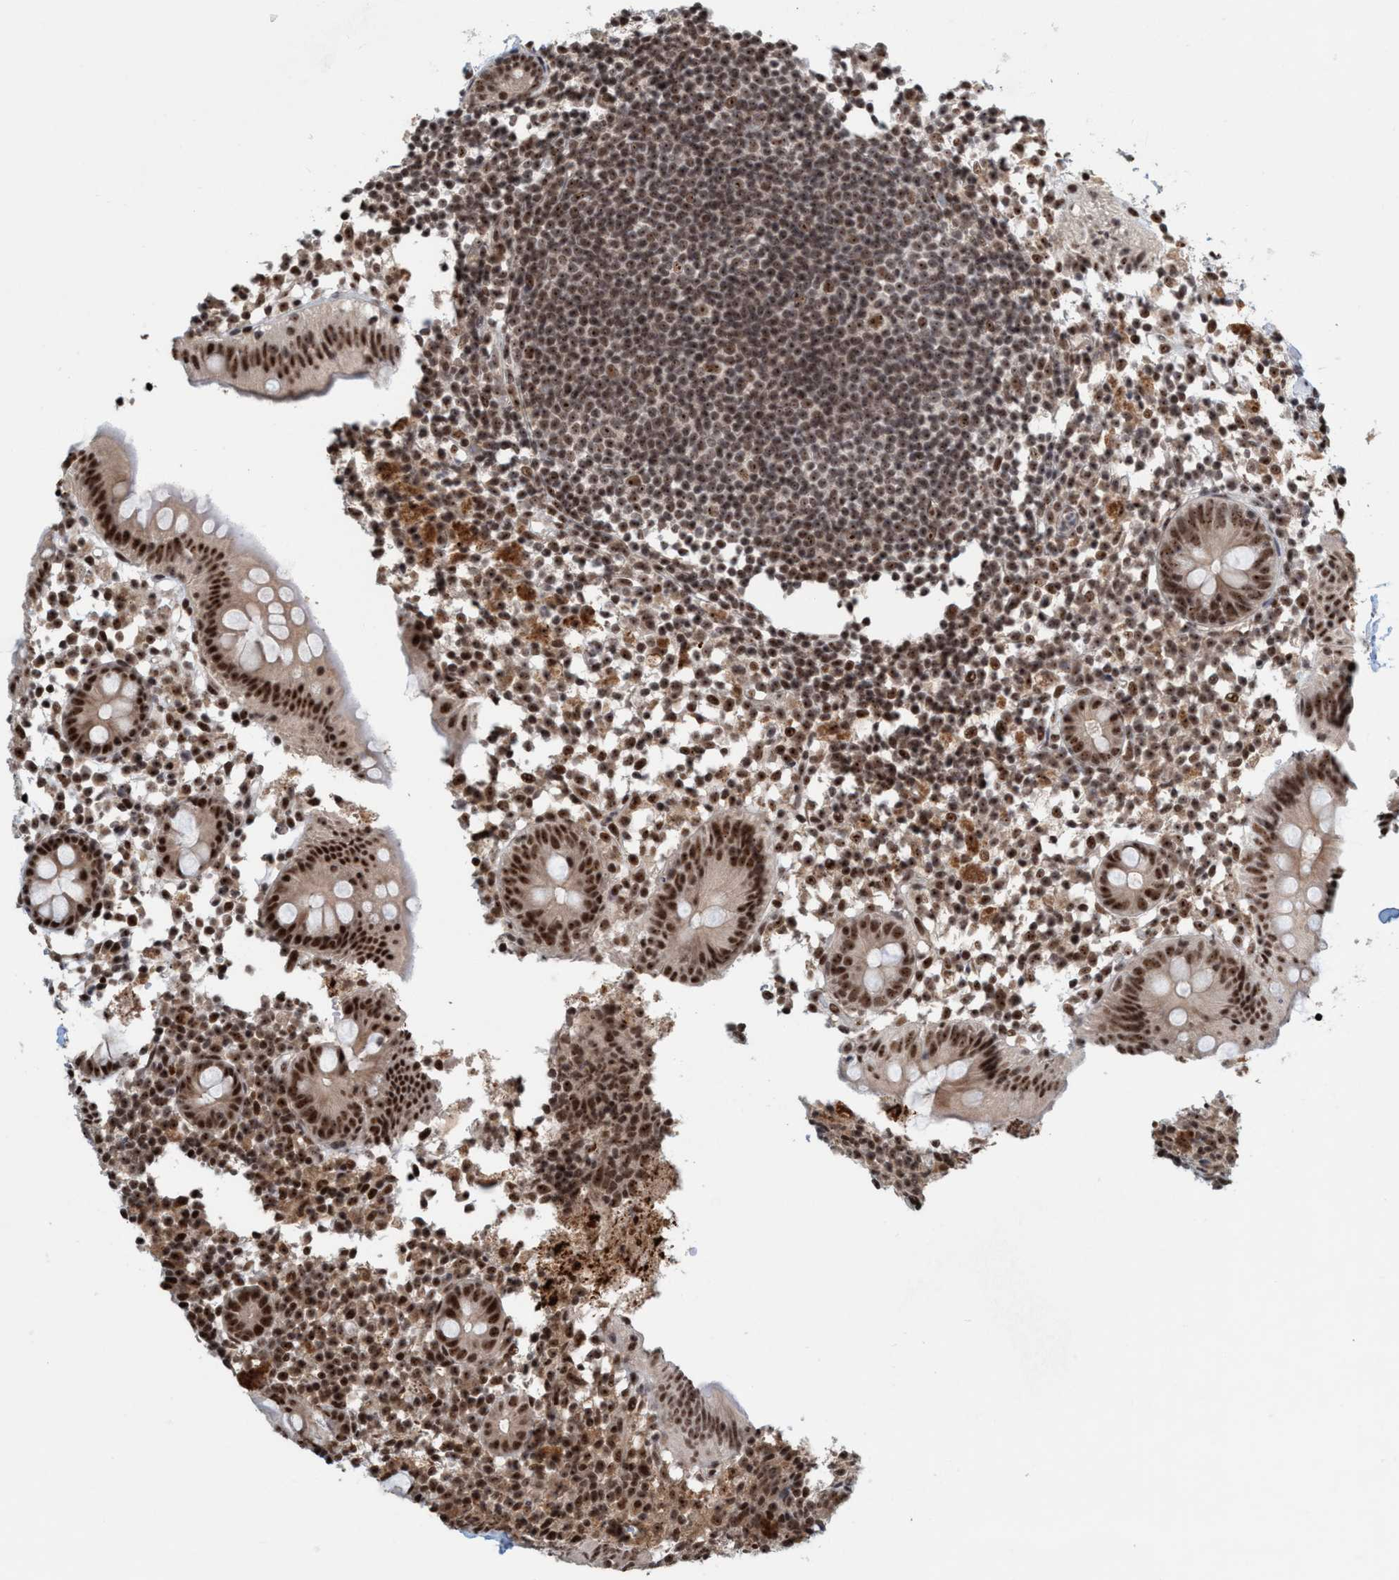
{"staining": {"intensity": "strong", "quantity": ">75%", "location": "nuclear"}, "tissue": "appendix", "cell_type": "Glandular cells", "image_type": "normal", "snomed": [{"axis": "morphology", "description": "Normal tissue, NOS"}, {"axis": "topography", "description": "Appendix"}], "caption": "Brown immunohistochemical staining in unremarkable appendix shows strong nuclear positivity in approximately >75% of glandular cells.", "gene": "SMCR8", "patient": {"sex": "female", "age": 20}}